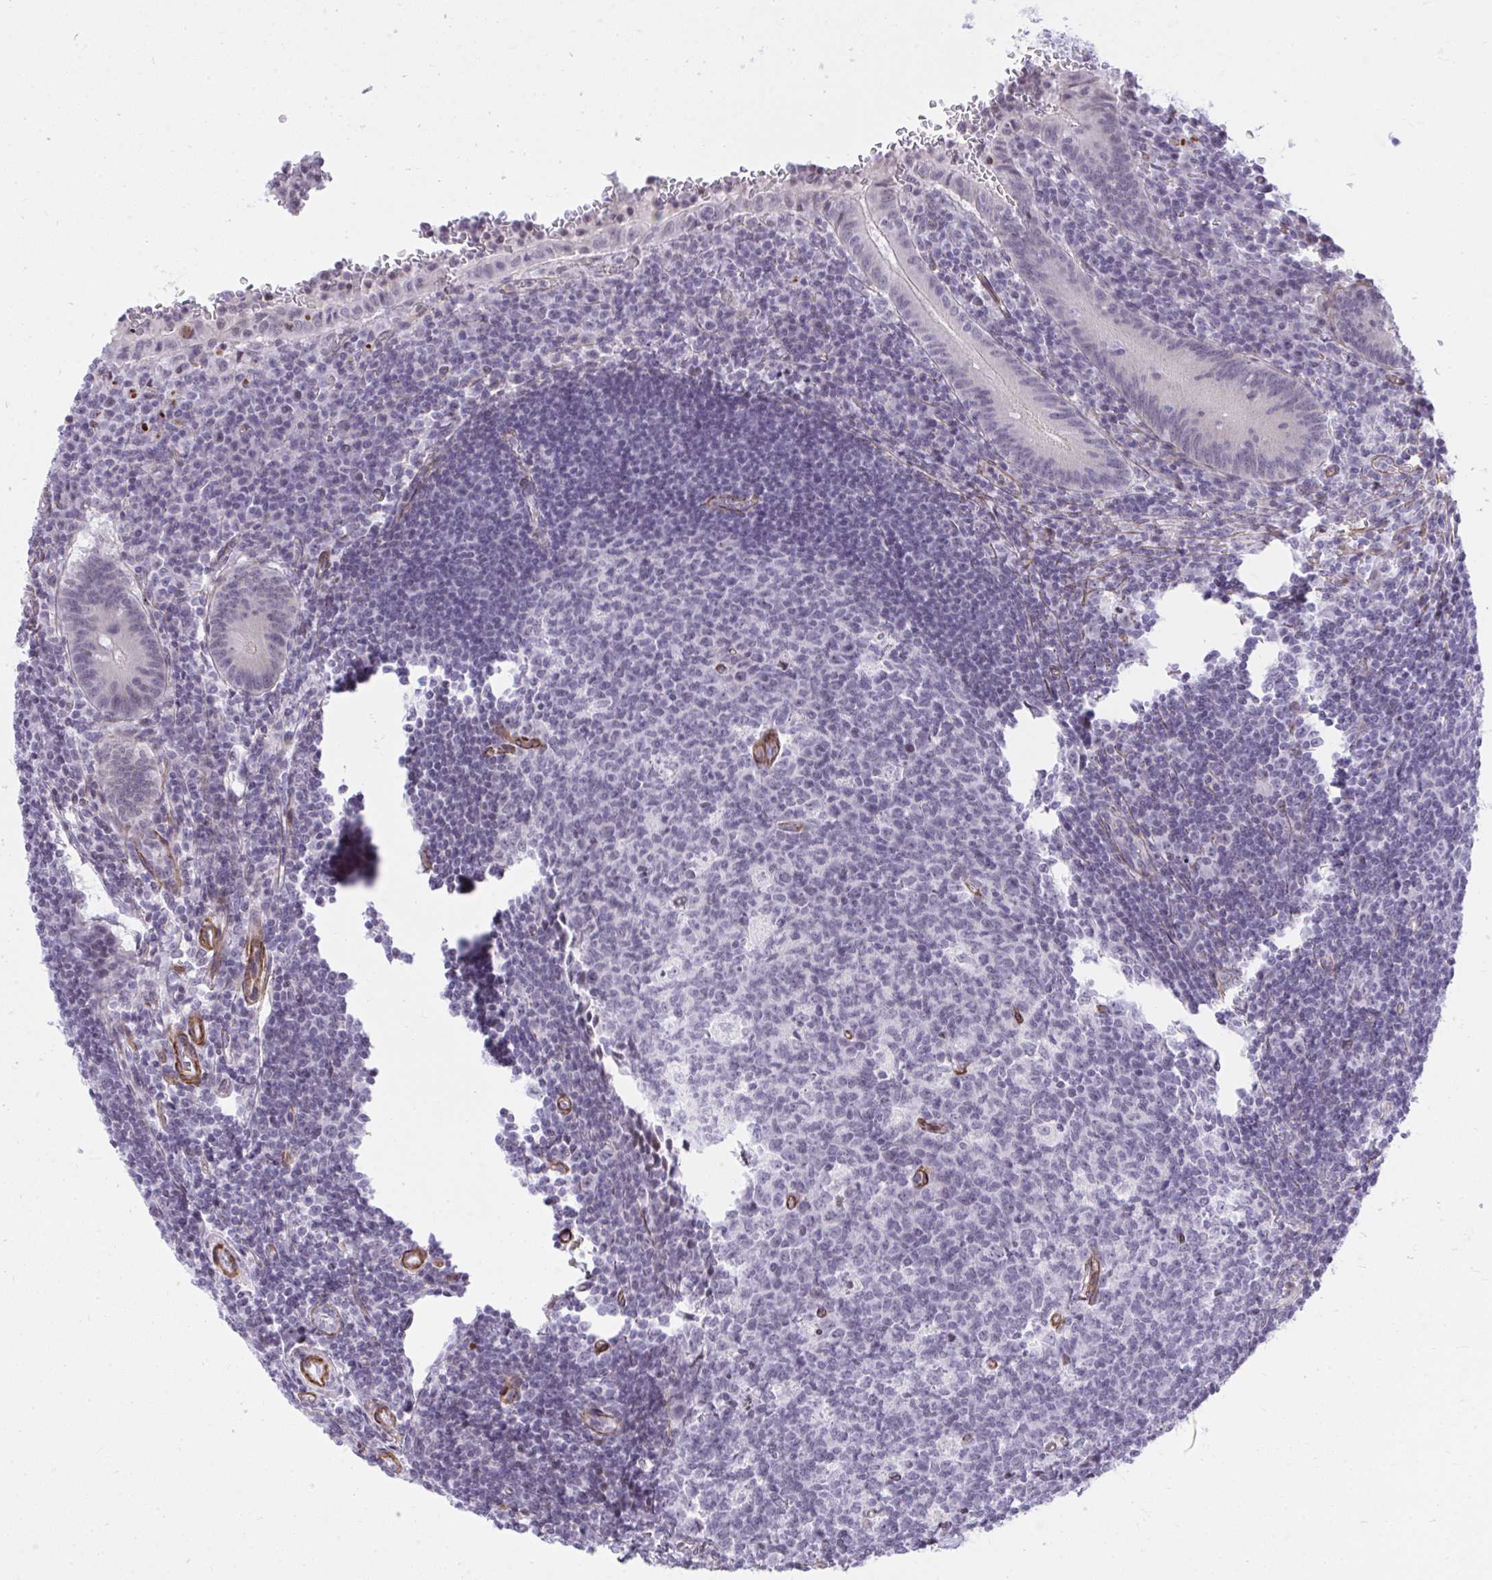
{"staining": {"intensity": "weak", "quantity": "<25%", "location": "nuclear"}, "tissue": "appendix", "cell_type": "Glandular cells", "image_type": "normal", "snomed": [{"axis": "morphology", "description": "Normal tissue, NOS"}, {"axis": "topography", "description": "Appendix"}], "caption": "DAB immunohistochemical staining of unremarkable appendix reveals no significant positivity in glandular cells.", "gene": "KCNN4", "patient": {"sex": "male", "age": 18}}